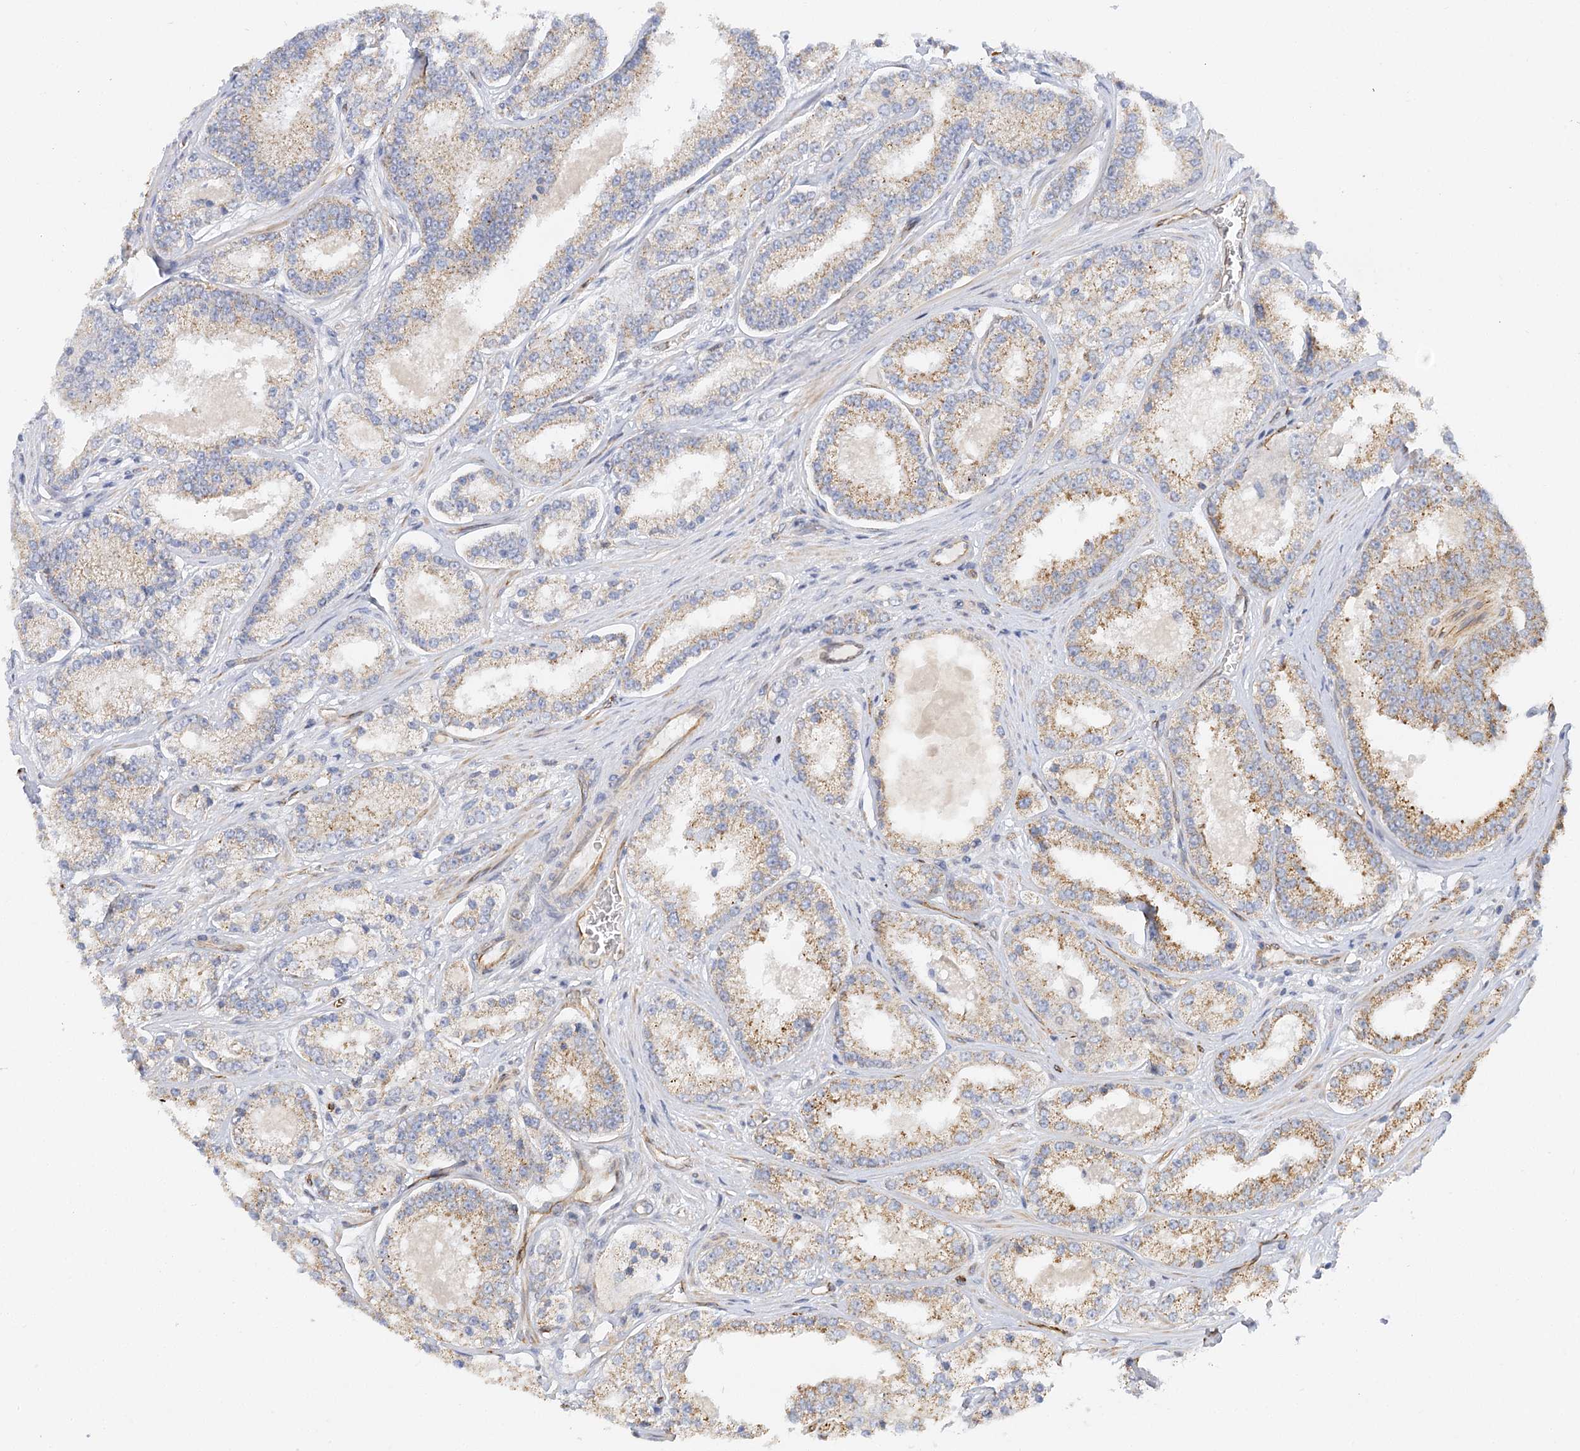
{"staining": {"intensity": "moderate", "quantity": "<25%", "location": "cytoplasmic/membranous"}, "tissue": "prostate cancer", "cell_type": "Tumor cells", "image_type": "cancer", "snomed": [{"axis": "morphology", "description": "Normal tissue, NOS"}, {"axis": "morphology", "description": "Adenocarcinoma, High grade"}, {"axis": "topography", "description": "Prostate"}], "caption": "The micrograph demonstrates immunohistochemical staining of adenocarcinoma (high-grade) (prostate). There is moderate cytoplasmic/membranous expression is identified in about <25% of tumor cells. (DAB (3,3'-diaminobenzidine) IHC with brightfield microscopy, high magnification).", "gene": "NELL2", "patient": {"sex": "male", "age": 83}}